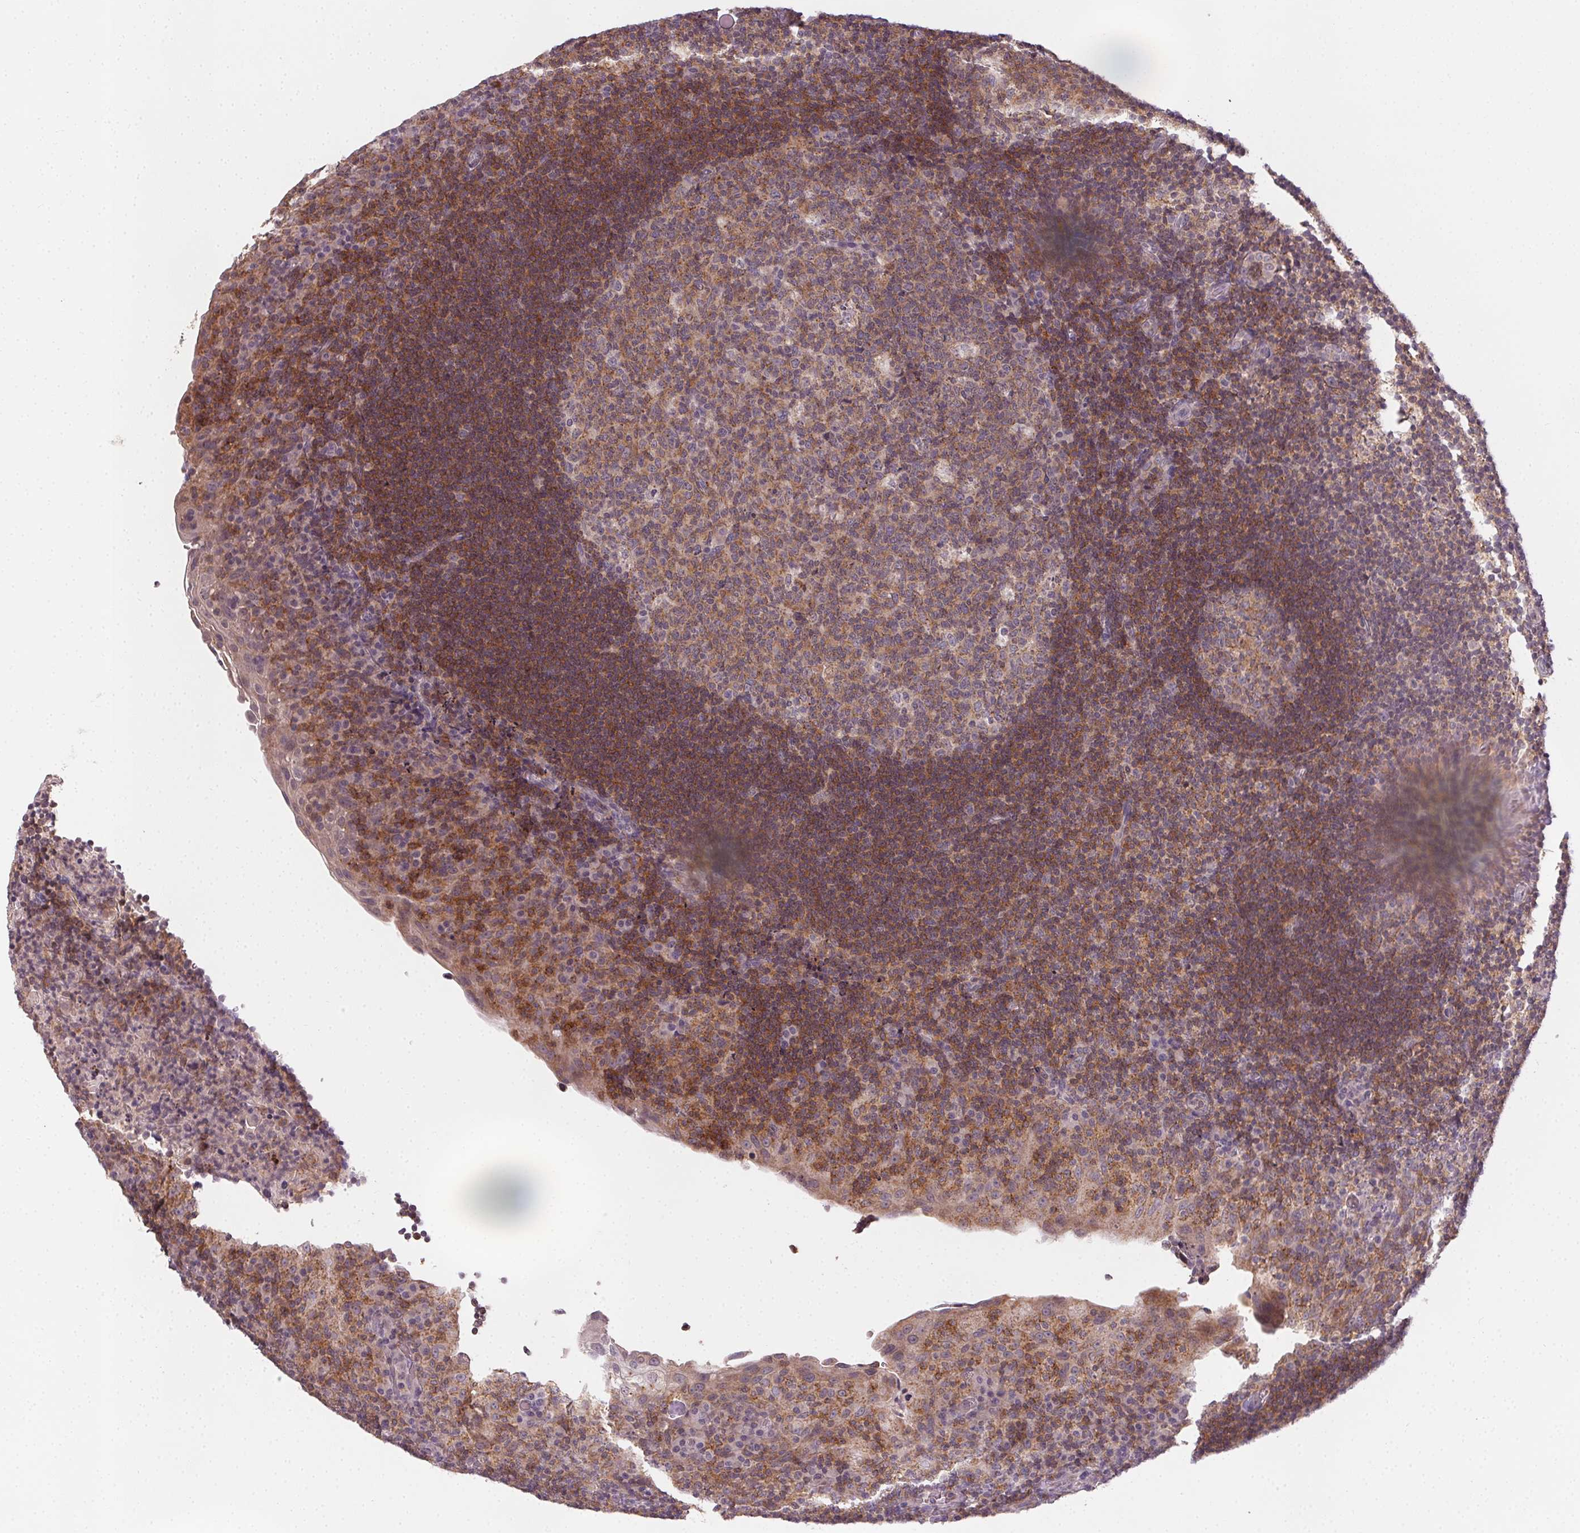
{"staining": {"intensity": "weak", "quantity": ">75%", "location": "cytoplasmic/membranous"}, "tissue": "tonsil", "cell_type": "Germinal center cells", "image_type": "normal", "snomed": [{"axis": "morphology", "description": "Normal tissue, NOS"}, {"axis": "topography", "description": "Tonsil"}], "caption": "An immunohistochemistry (IHC) image of unremarkable tissue is shown. Protein staining in brown shows weak cytoplasmic/membranous positivity in tonsil within germinal center cells. (Brightfield microscopy of DAB IHC at high magnification).", "gene": "NCOA4", "patient": {"sex": "male", "age": 17}}